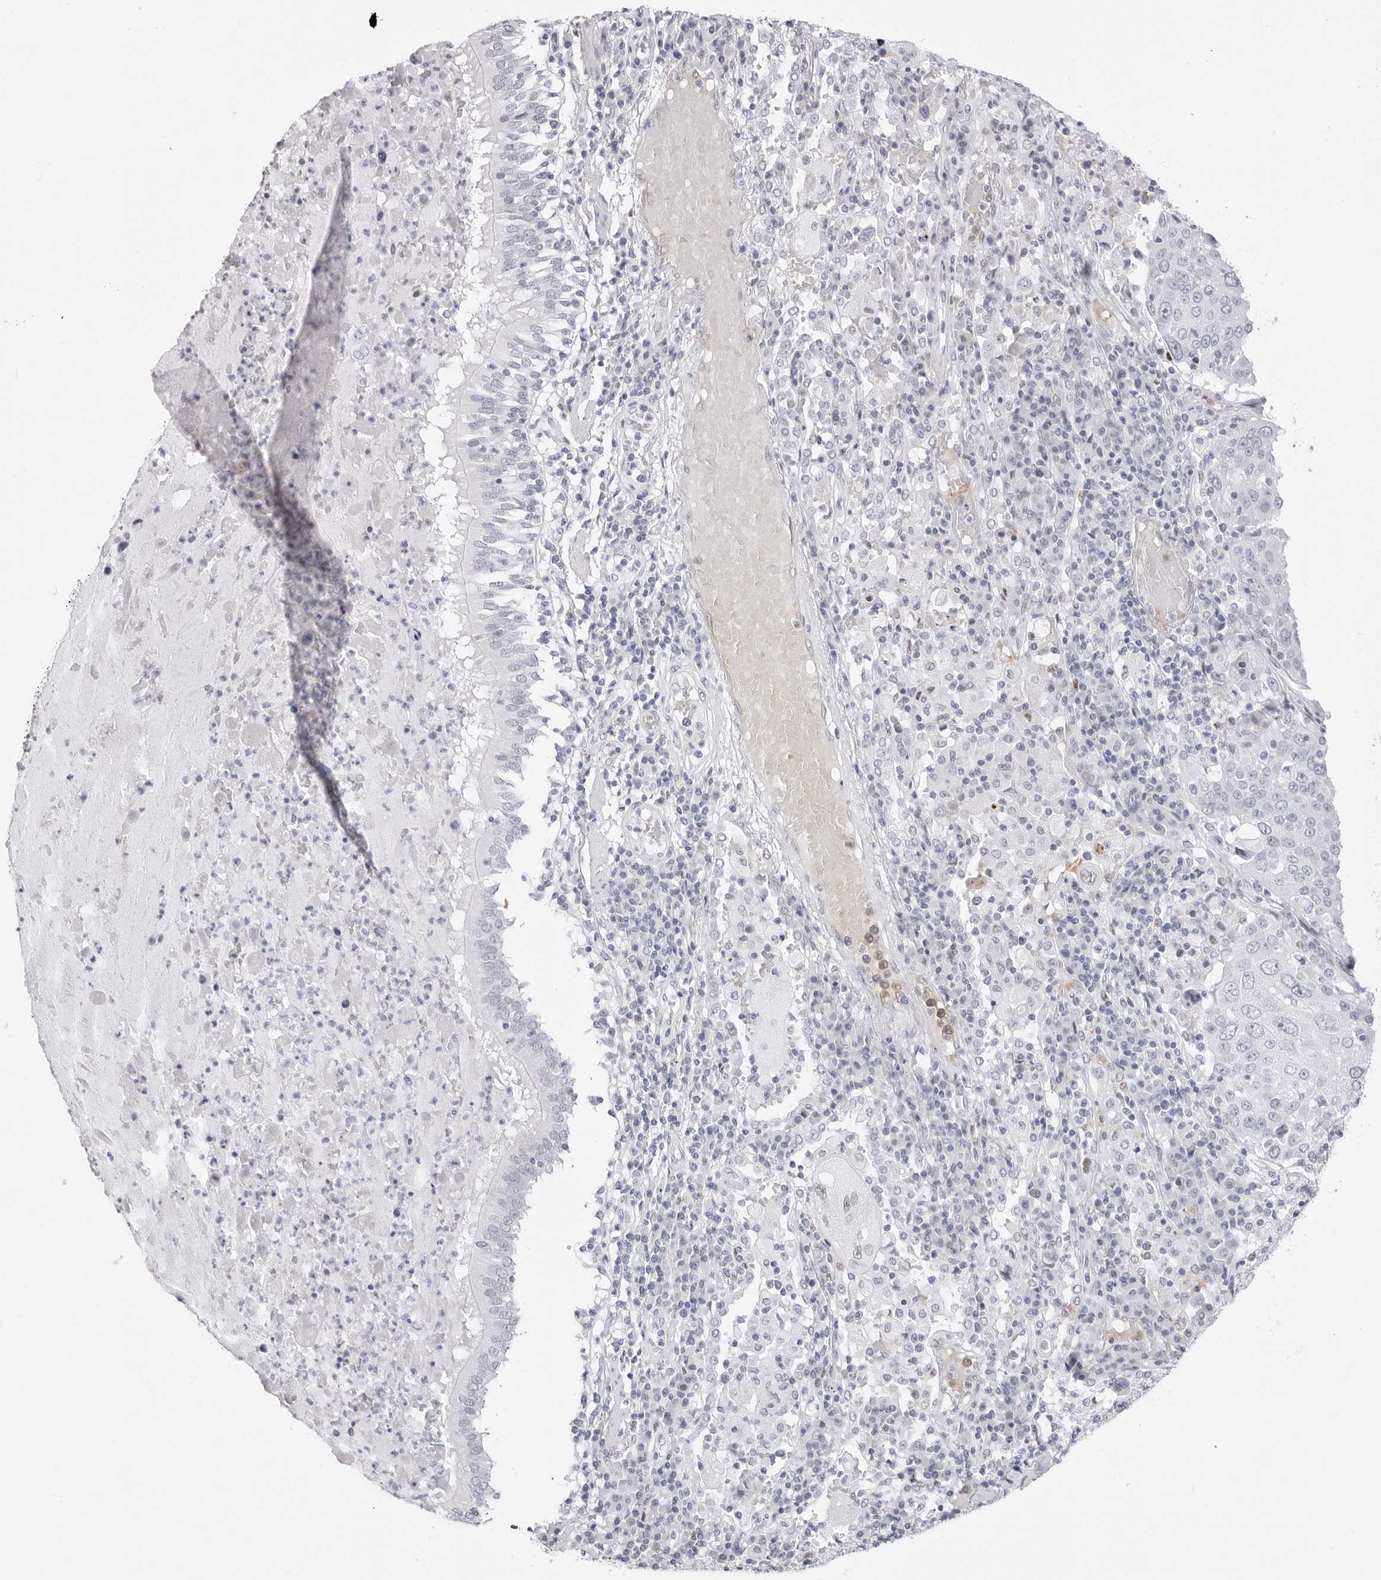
{"staining": {"intensity": "negative", "quantity": "none", "location": "none"}, "tissue": "lung cancer", "cell_type": "Tumor cells", "image_type": "cancer", "snomed": [{"axis": "morphology", "description": "Squamous cell carcinoma, NOS"}, {"axis": "topography", "description": "Lung"}], "caption": "The photomicrograph shows no staining of tumor cells in squamous cell carcinoma (lung).", "gene": "TSSK1B", "patient": {"sex": "male", "age": 65}}